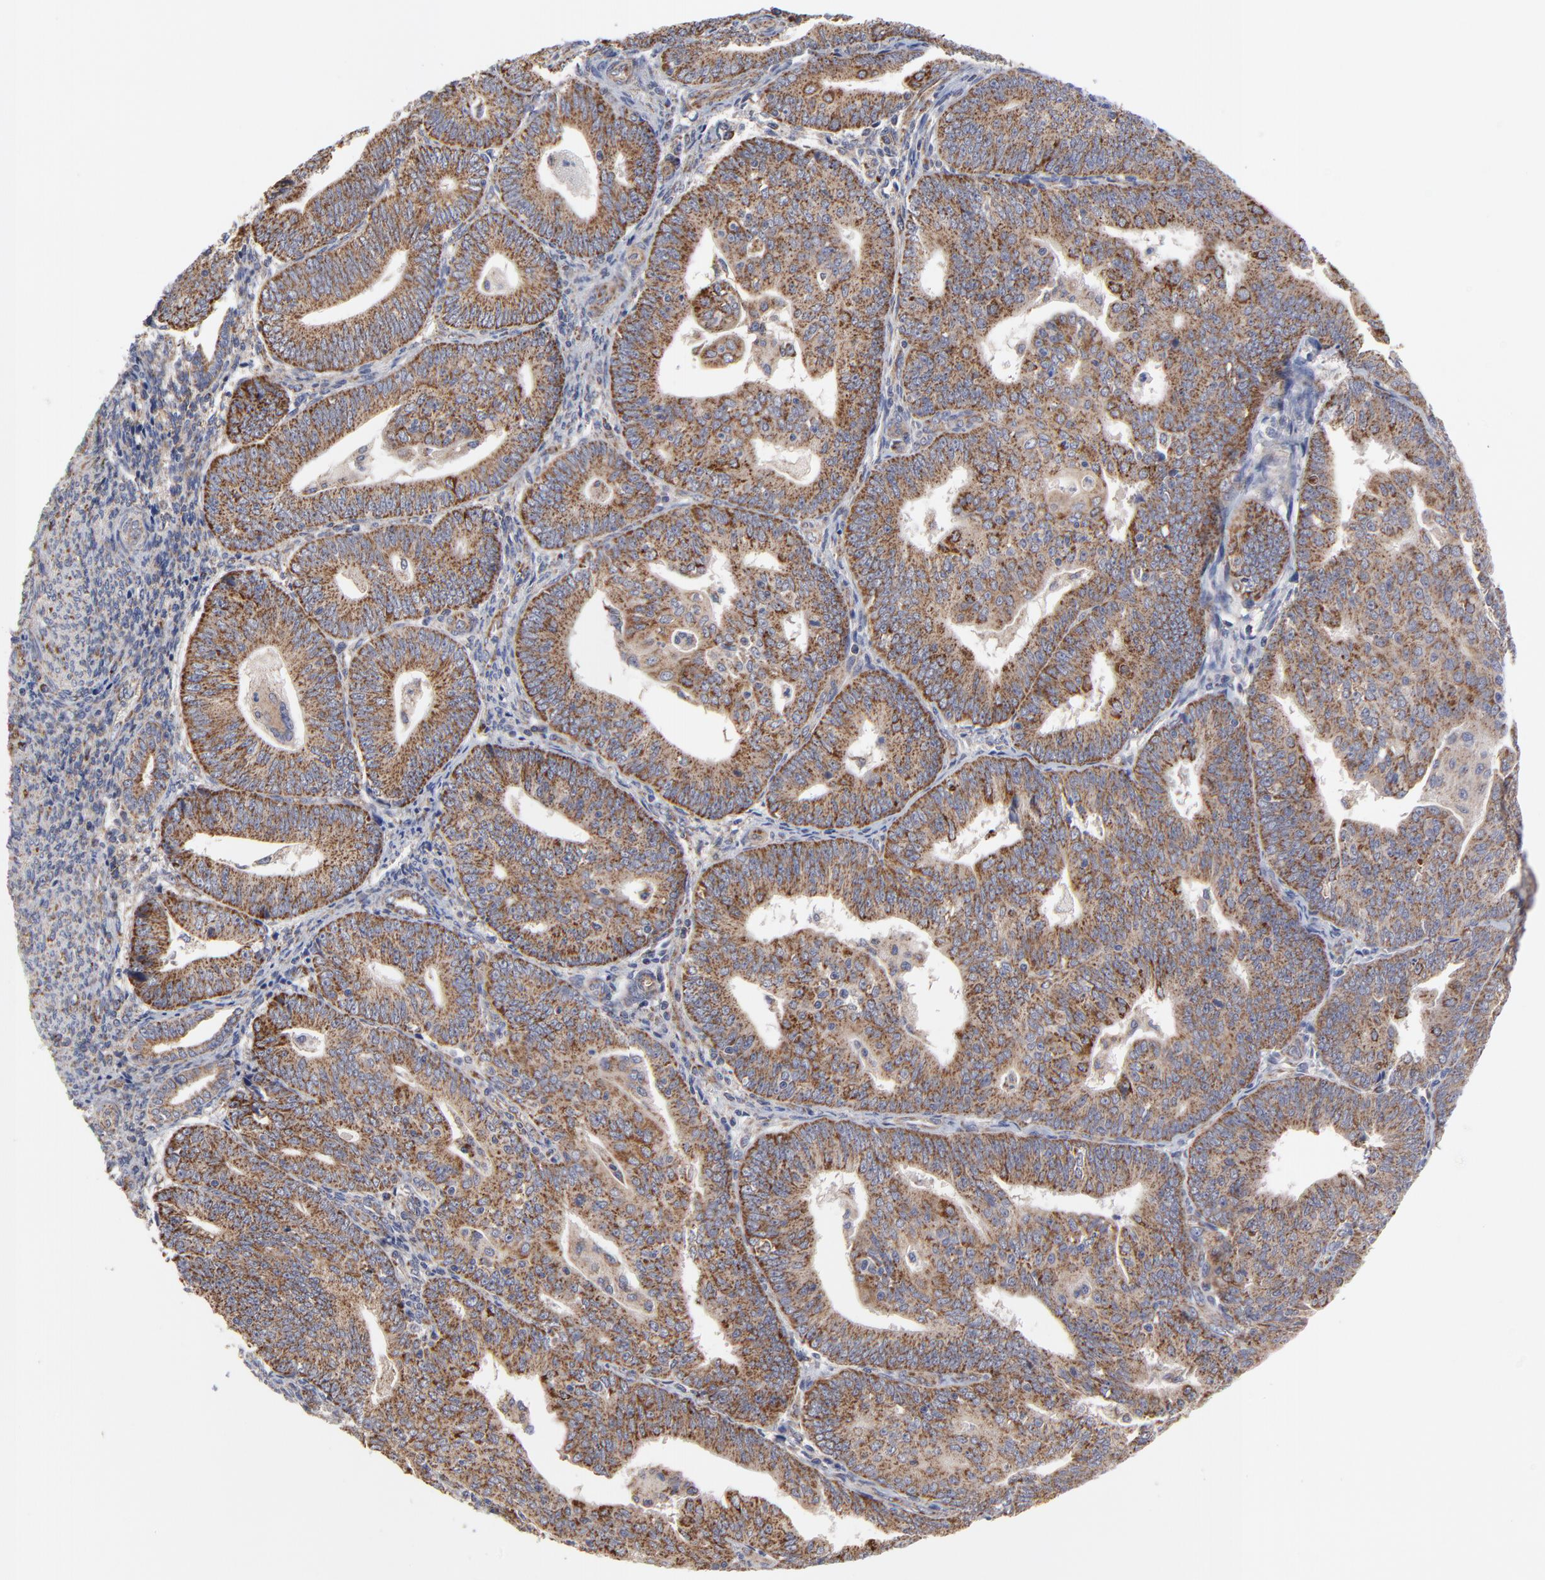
{"staining": {"intensity": "moderate", "quantity": ">75%", "location": "cytoplasmic/membranous"}, "tissue": "endometrial cancer", "cell_type": "Tumor cells", "image_type": "cancer", "snomed": [{"axis": "morphology", "description": "Adenocarcinoma, NOS"}, {"axis": "topography", "description": "Endometrium"}], "caption": "A medium amount of moderate cytoplasmic/membranous positivity is identified in approximately >75% of tumor cells in endometrial adenocarcinoma tissue. Using DAB (brown) and hematoxylin (blue) stains, captured at high magnification using brightfield microscopy.", "gene": "ZNF550", "patient": {"sex": "female", "age": 56}}